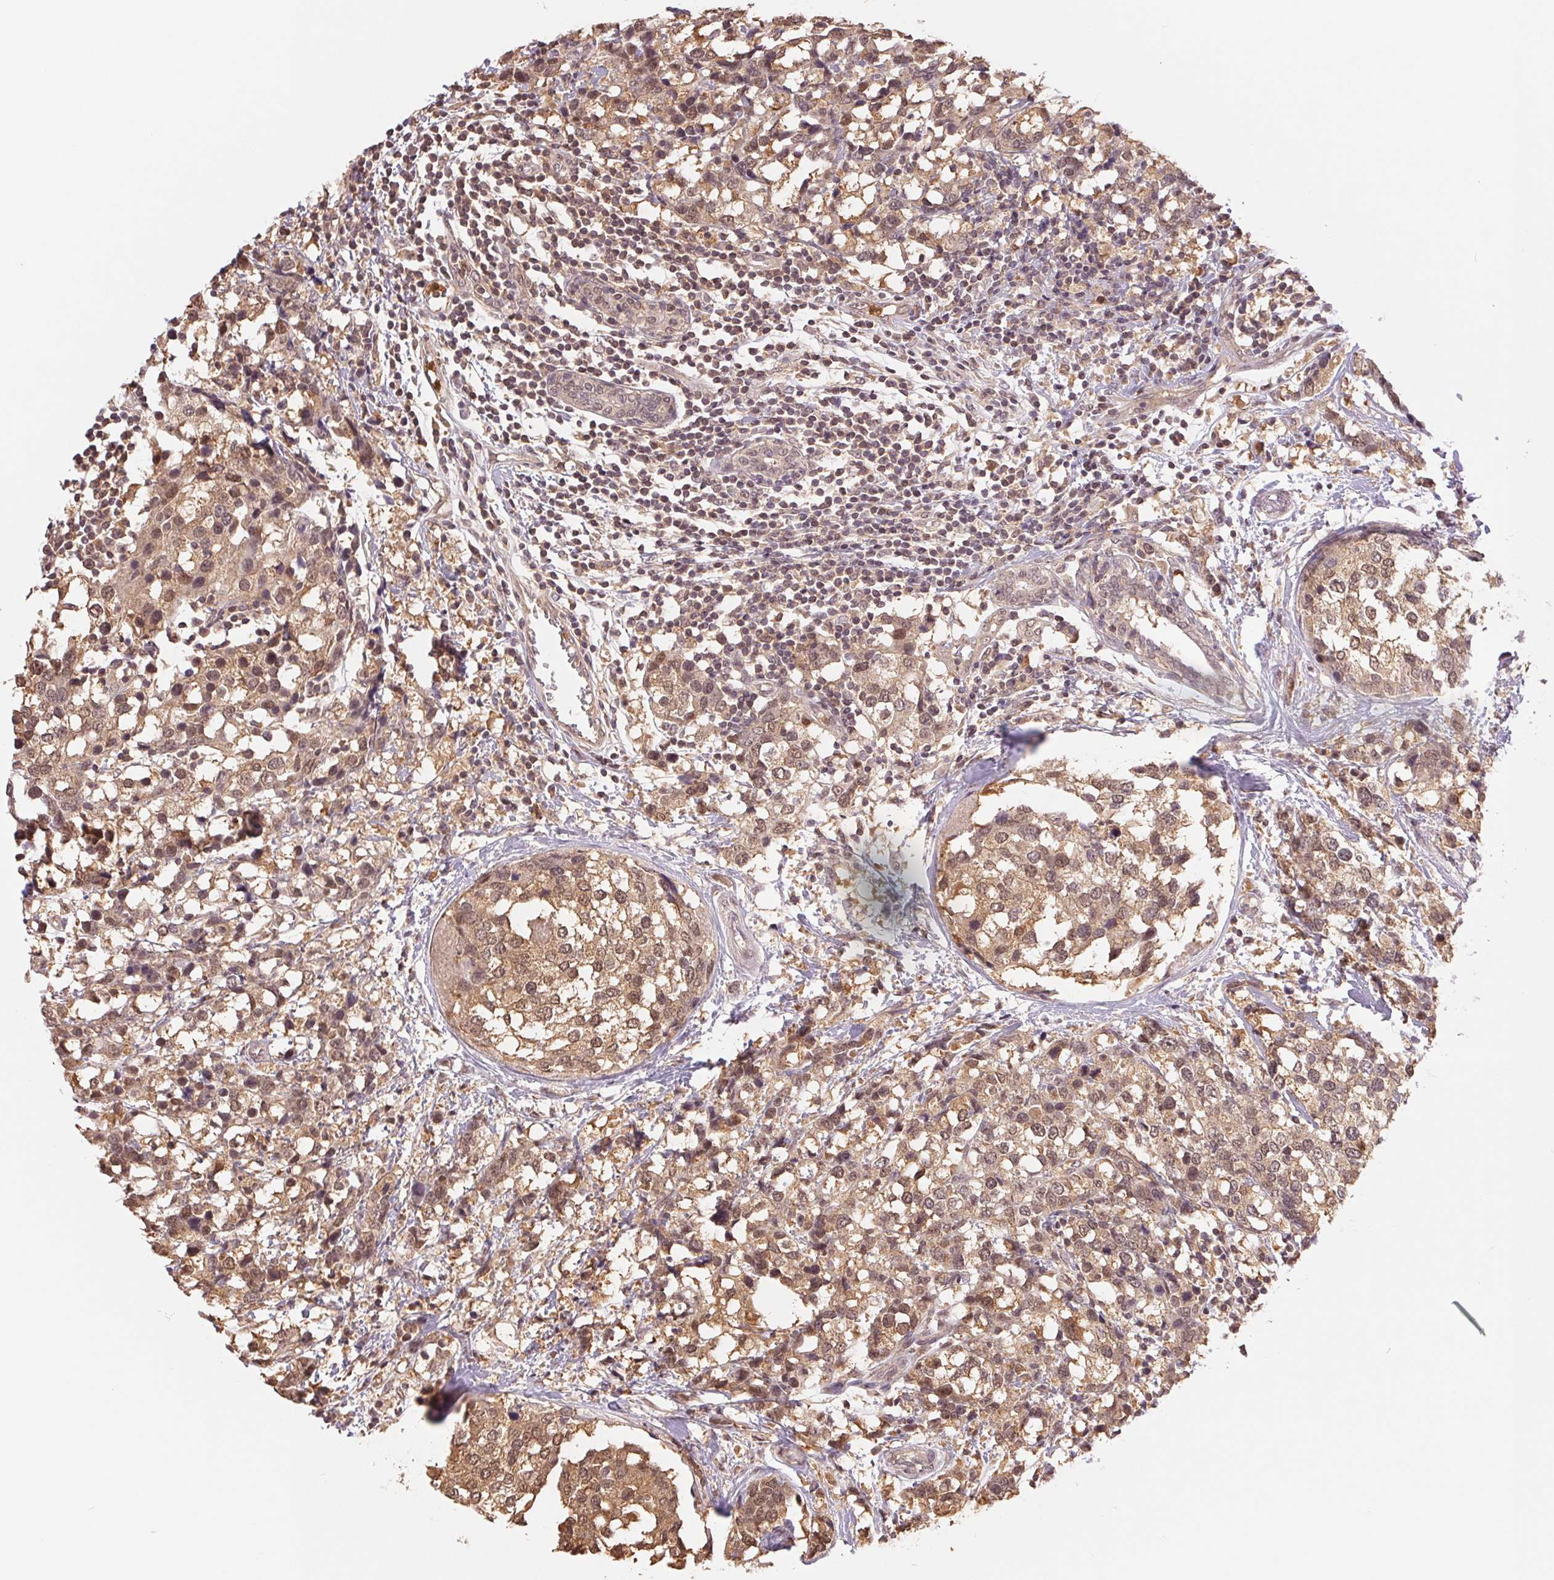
{"staining": {"intensity": "moderate", "quantity": ">75%", "location": "cytoplasmic/membranous,nuclear"}, "tissue": "breast cancer", "cell_type": "Tumor cells", "image_type": "cancer", "snomed": [{"axis": "morphology", "description": "Lobular carcinoma"}, {"axis": "topography", "description": "Breast"}], "caption": "Tumor cells demonstrate medium levels of moderate cytoplasmic/membranous and nuclear positivity in approximately >75% of cells in human breast lobular carcinoma. Using DAB (3,3'-diaminobenzidine) (brown) and hematoxylin (blue) stains, captured at high magnification using brightfield microscopy.", "gene": "CDC123", "patient": {"sex": "female", "age": 59}}